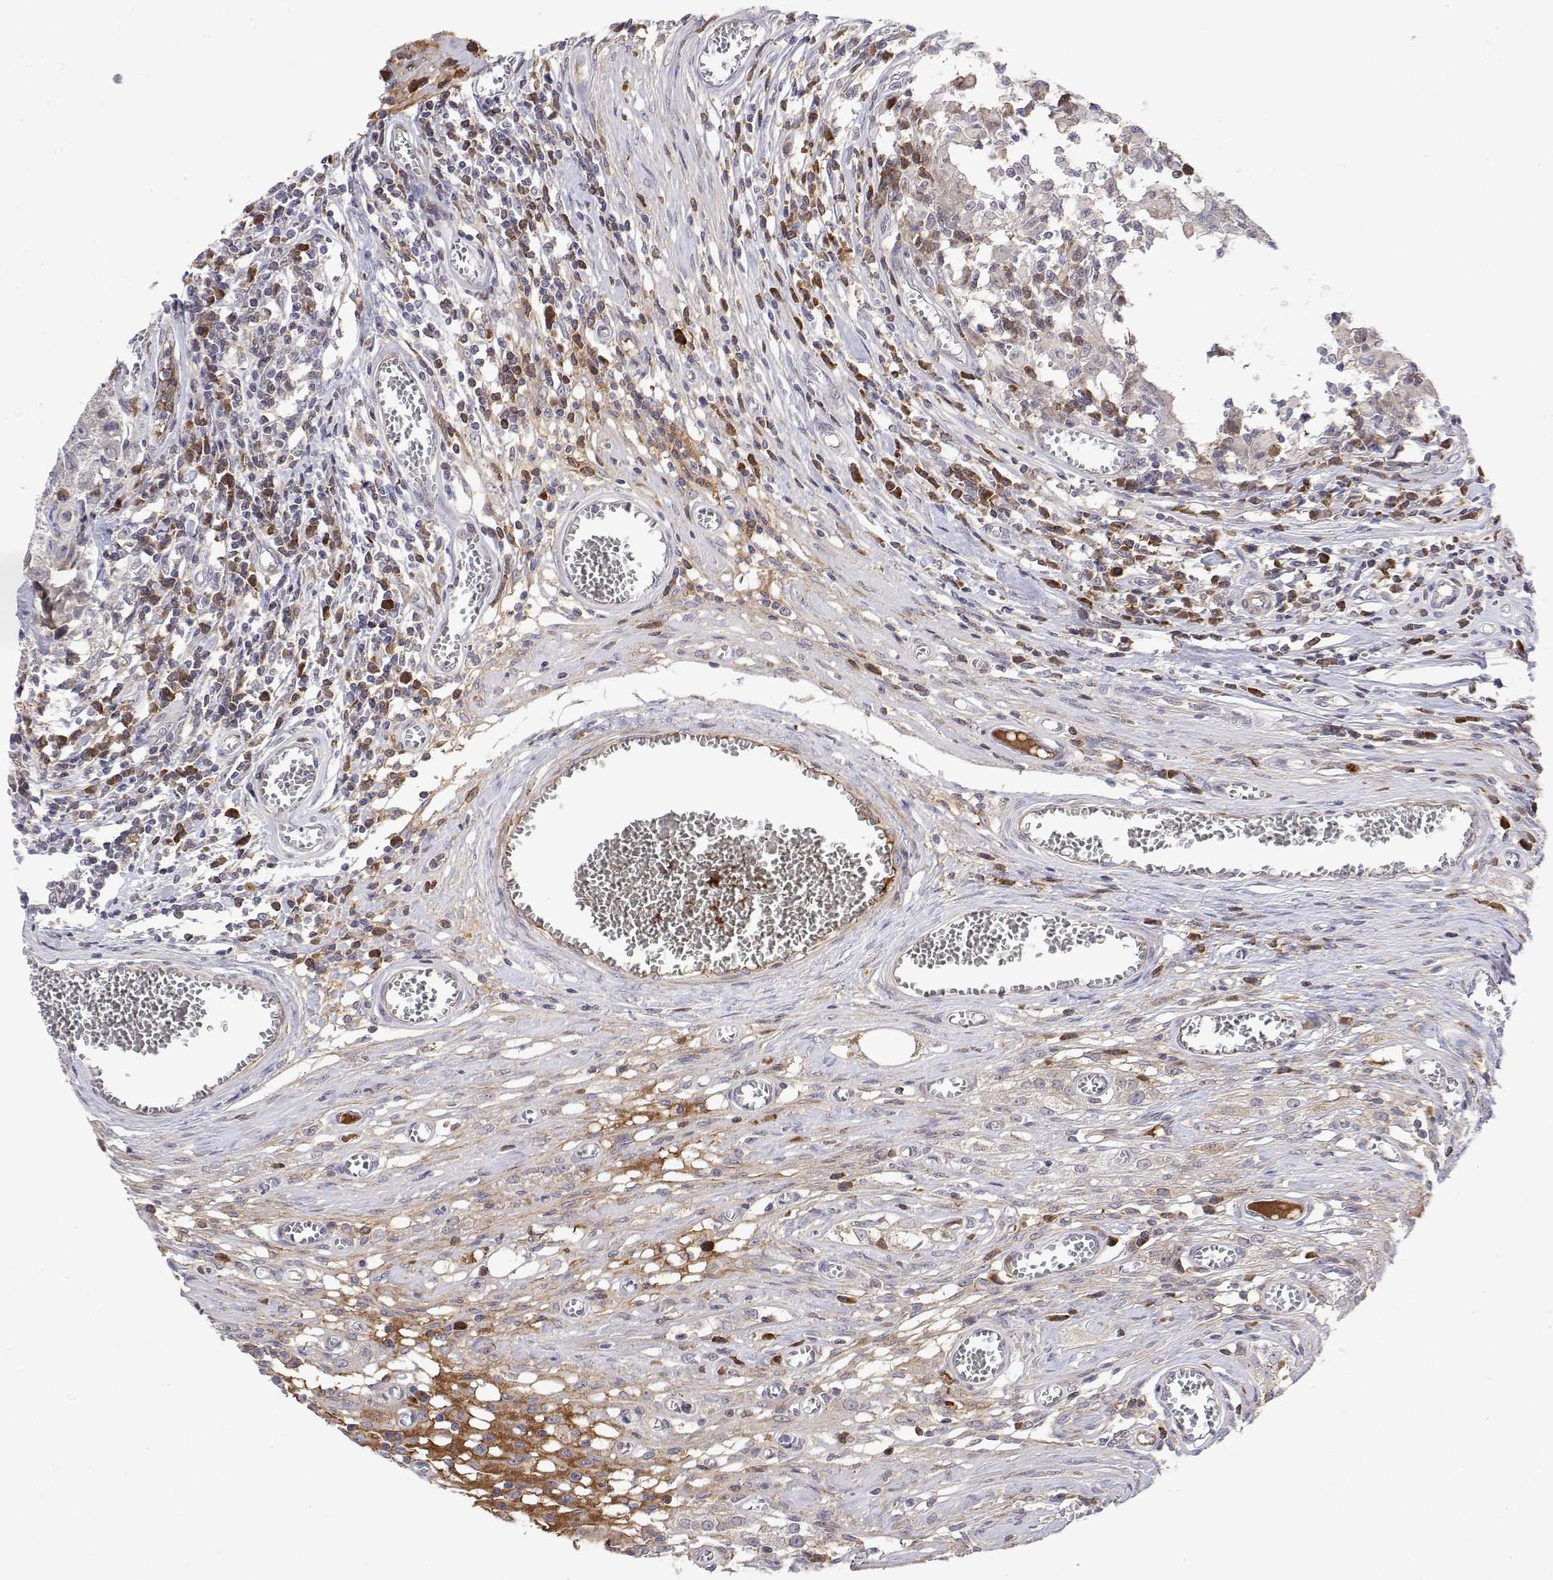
{"staining": {"intensity": "negative", "quantity": "none", "location": "none"}, "tissue": "testis cancer", "cell_type": "Tumor cells", "image_type": "cancer", "snomed": [{"axis": "morphology", "description": "Carcinoma, Embryonal, NOS"}, {"axis": "topography", "description": "Testis"}], "caption": "High power microscopy histopathology image of an IHC photomicrograph of testis cancer, revealing no significant positivity in tumor cells. Nuclei are stained in blue.", "gene": "IGFBP4", "patient": {"sex": "male", "age": 36}}